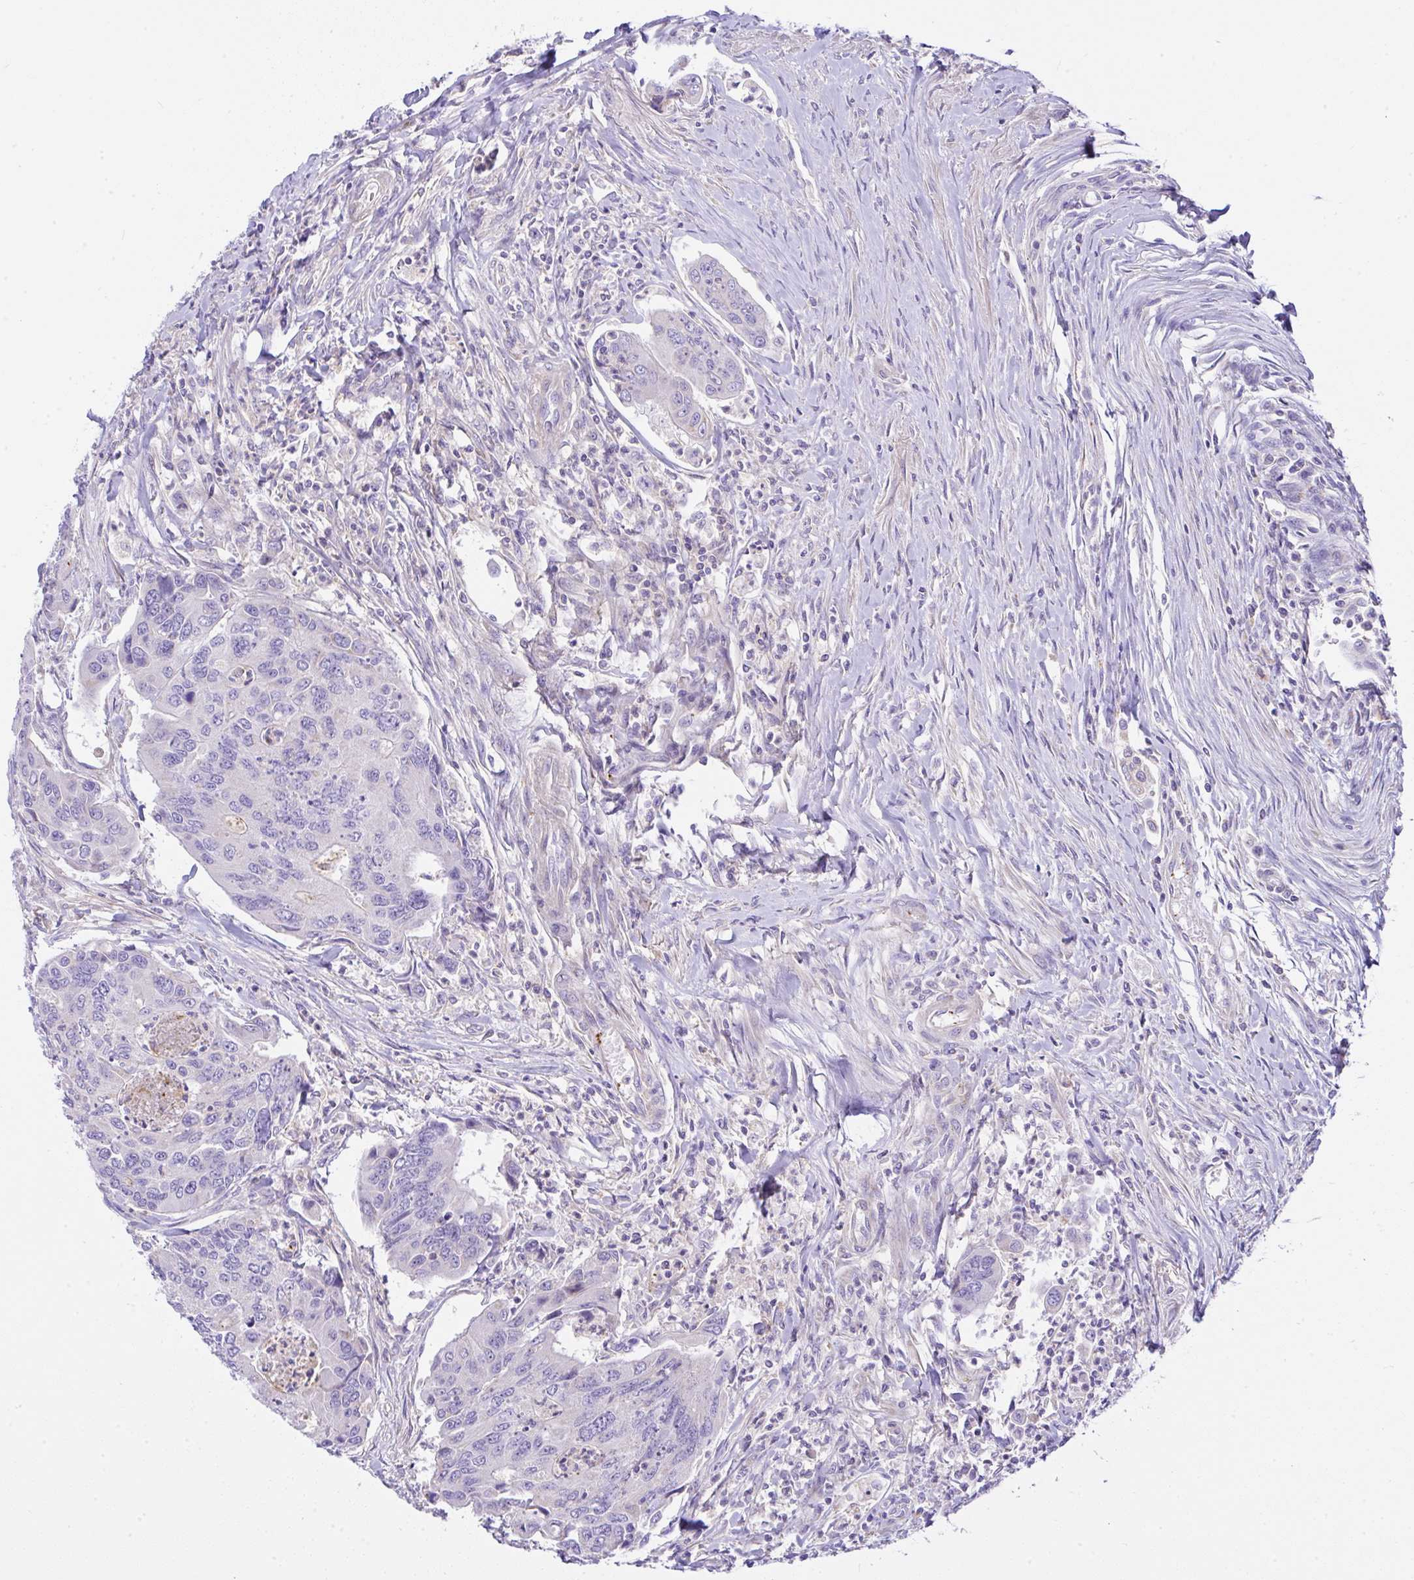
{"staining": {"intensity": "negative", "quantity": "none", "location": "none"}, "tissue": "colorectal cancer", "cell_type": "Tumor cells", "image_type": "cancer", "snomed": [{"axis": "morphology", "description": "Adenocarcinoma, NOS"}, {"axis": "topography", "description": "Colon"}], "caption": "Colorectal adenocarcinoma stained for a protein using immunohistochemistry shows no expression tumor cells.", "gene": "CCDC142", "patient": {"sex": "female", "age": 67}}